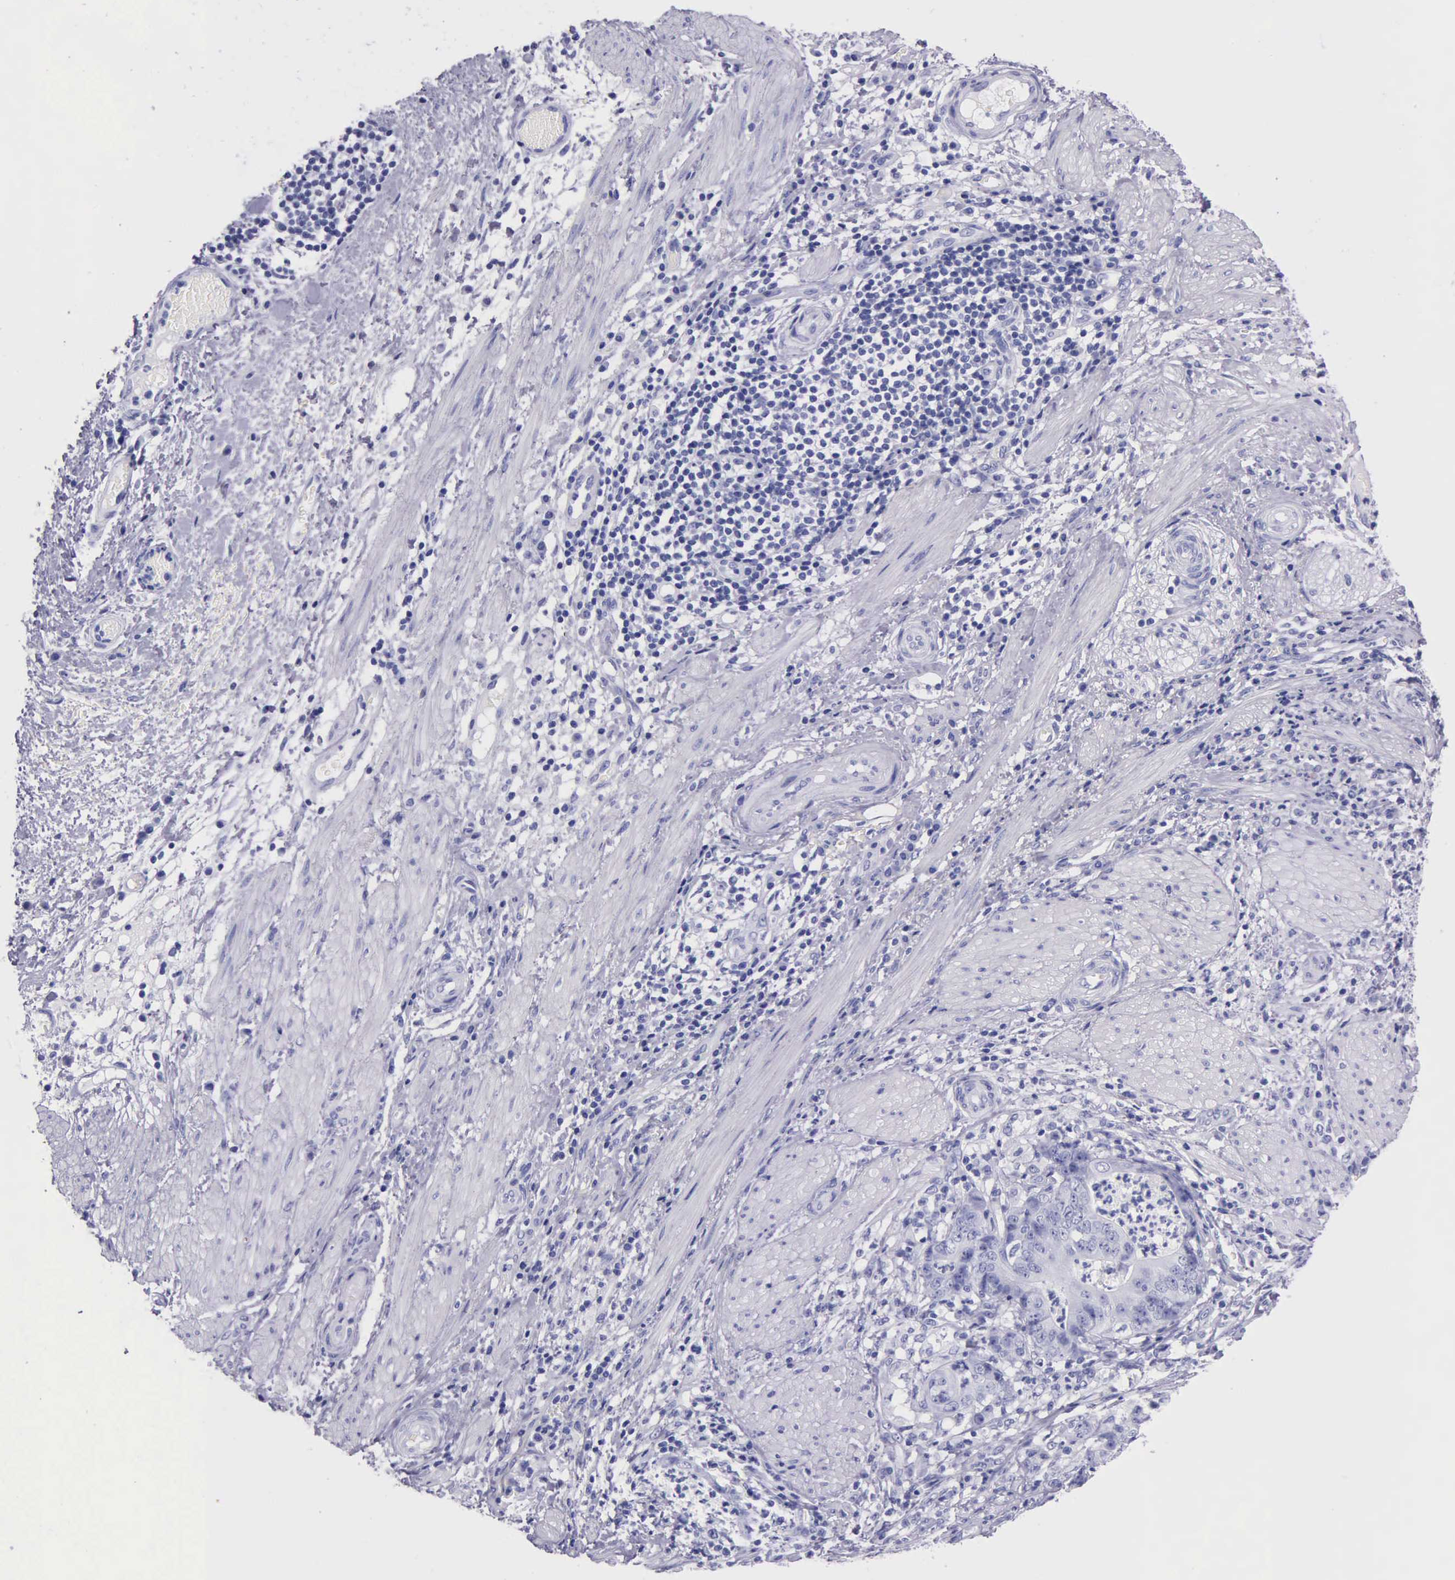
{"staining": {"intensity": "negative", "quantity": "none", "location": "none"}, "tissue": "stomach cancer", "cell_type": "Tumor cells", "image_type": "cancer", "snomed": [{"axis": "morphology", "description": "Adenocarcinoma, NOS"}, {"axis": "topography", "description": "Stomach, lower"}], "caption": "An IHC micrograph of adenocarcinoma (stomach) is shown. There is no staining in tumor cells of adenocarcinoma (stomach). Brightfield microscopy of IHC stained with DAB (brown) and hematoxylin (blue), captured at high magnification.", "gene": "KLK3", "patient": {"sex": "female", "age": 86}}